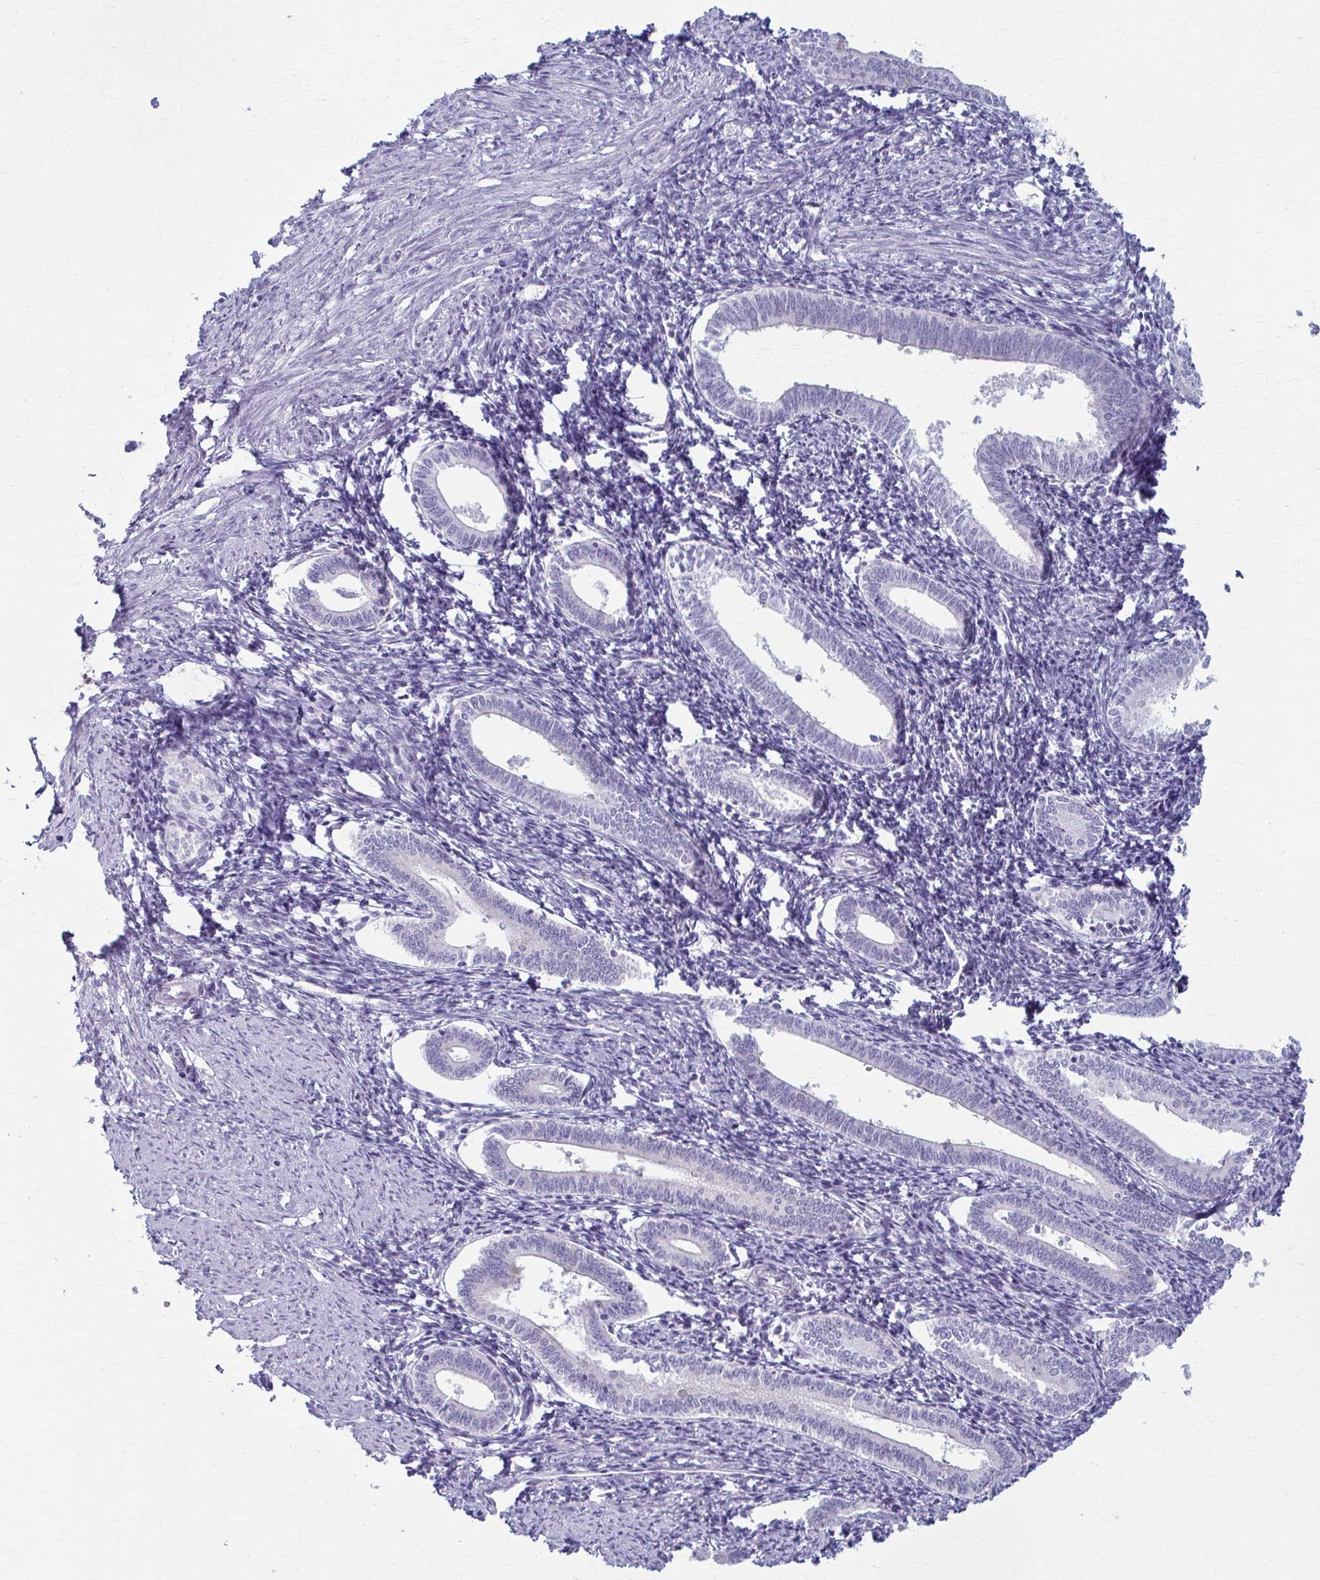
{"staining": {"intensity": "negative", "quantity": "none", "location": "none"}, "tissue": "endometrium", "cell_type": "Cells in endometrial stroma", "image_type": "normal", "snomed": [{"axis": "morphology", "description": "Normal tissue, NOS"}, {"axis": "topography", "description": "Endometrium"}], "caption": "Immunohistochemistry histopathology image of normal endometrium: human endometrium stained with DAB demonstrates no significant protein positivity in cells in endometrial stroma.", "gene": "PRKRA", "patient": {"sex": "female", "age": 41}}